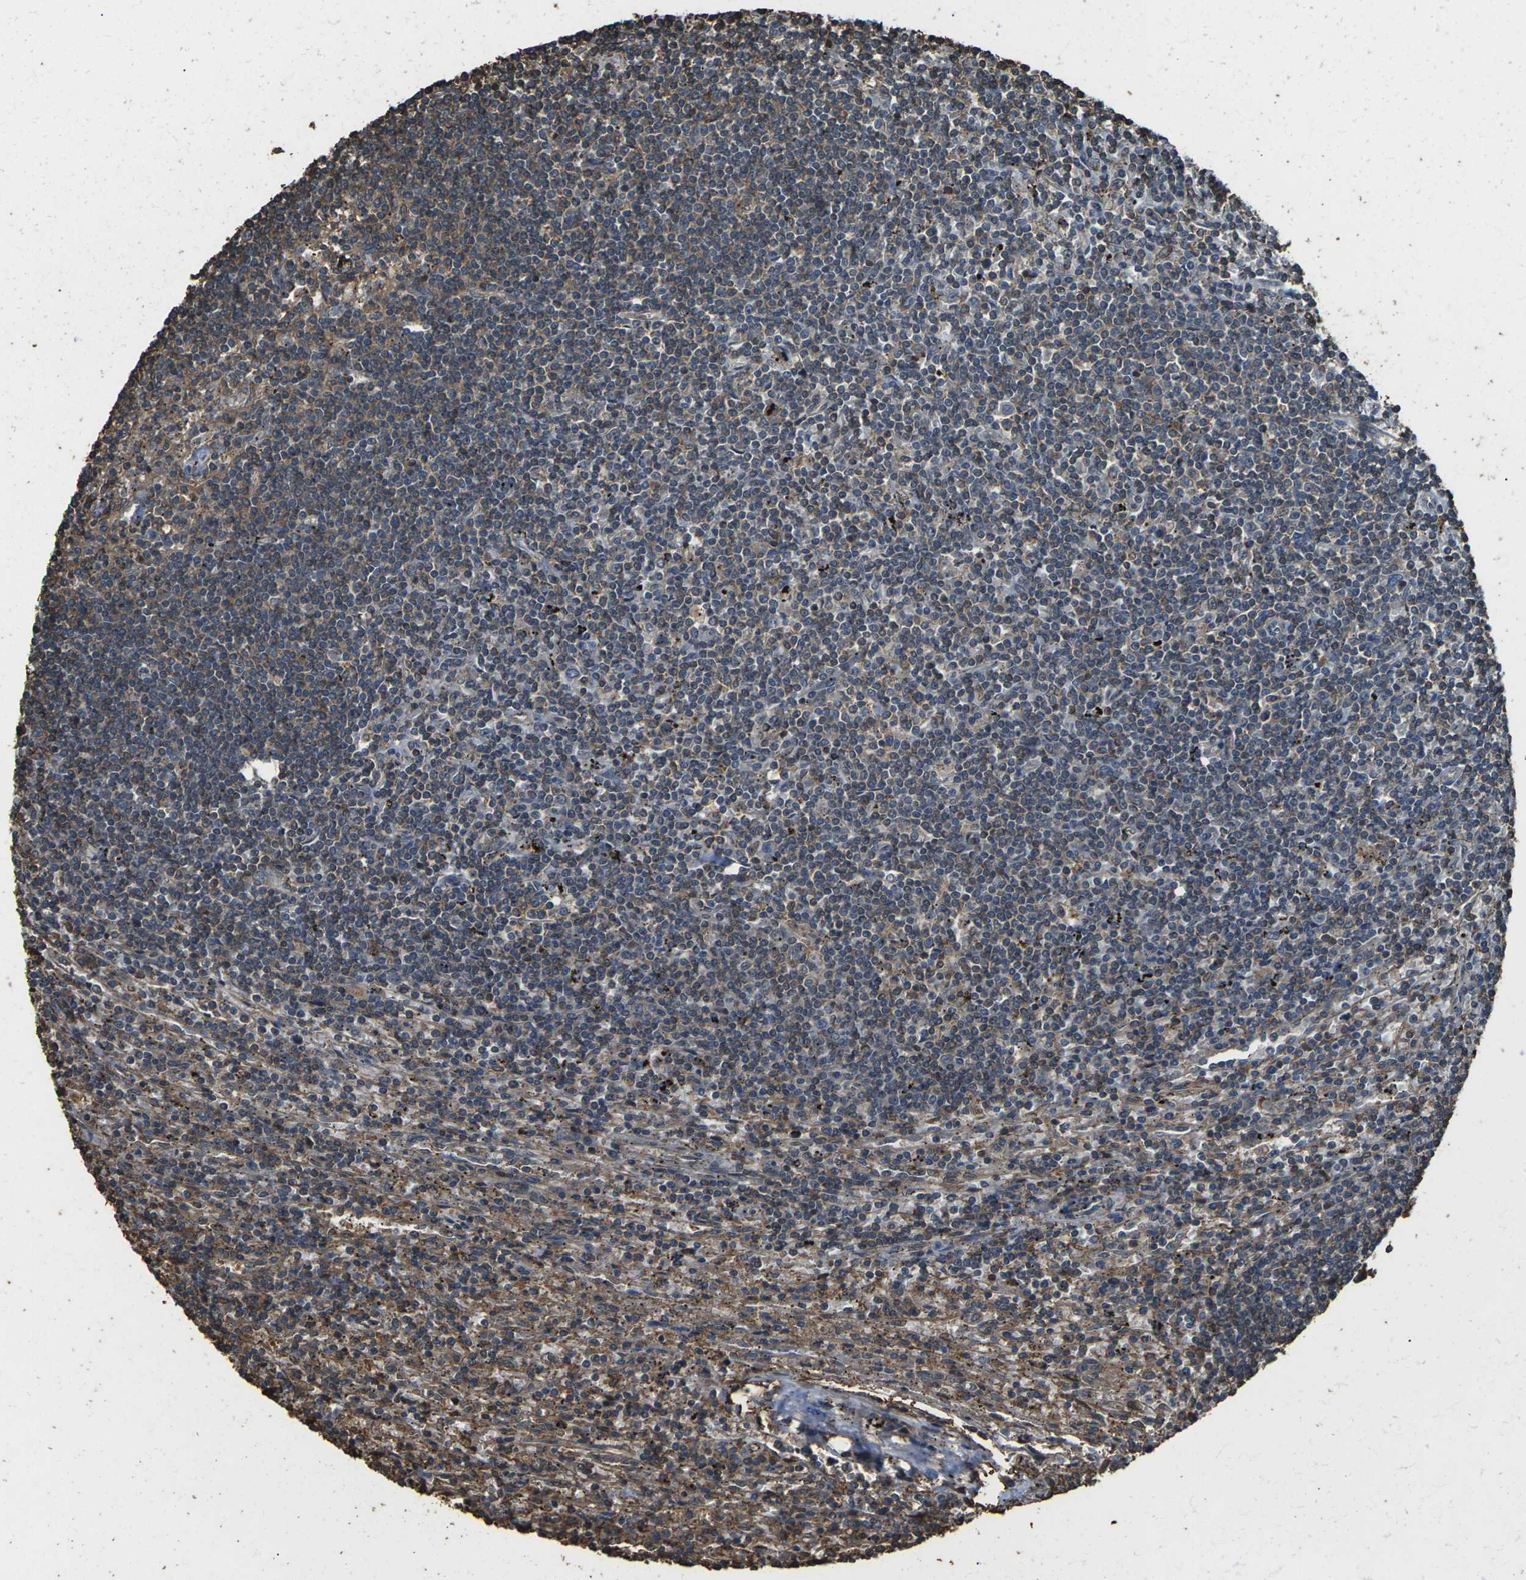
{"staining": {"intensity": "moderate", "quantity": "25%-75%", "location": "cytoplasmic/membranous"}, "tissue": "lymphoma", "cell_type": "Tumor cells", "image_type": "cancer", "snomed": [{"axis": "morphology", "description": "Malignant lymphoma, non-Hodgkin's type, Low grade"}, {"axis": "topography", "description": "Spleen"}], "caption": "An immunohistochemistry (IHC) image of neoplastic tissue is shown. Protein staining in brown highlights moderate cytoplasmic/membranous positivity in low-grade malignant lymphoma, non-Hodgkin's type within tumor cells.", "gene": "DHPS", "patient": {"sex": "male", "age": 76}}